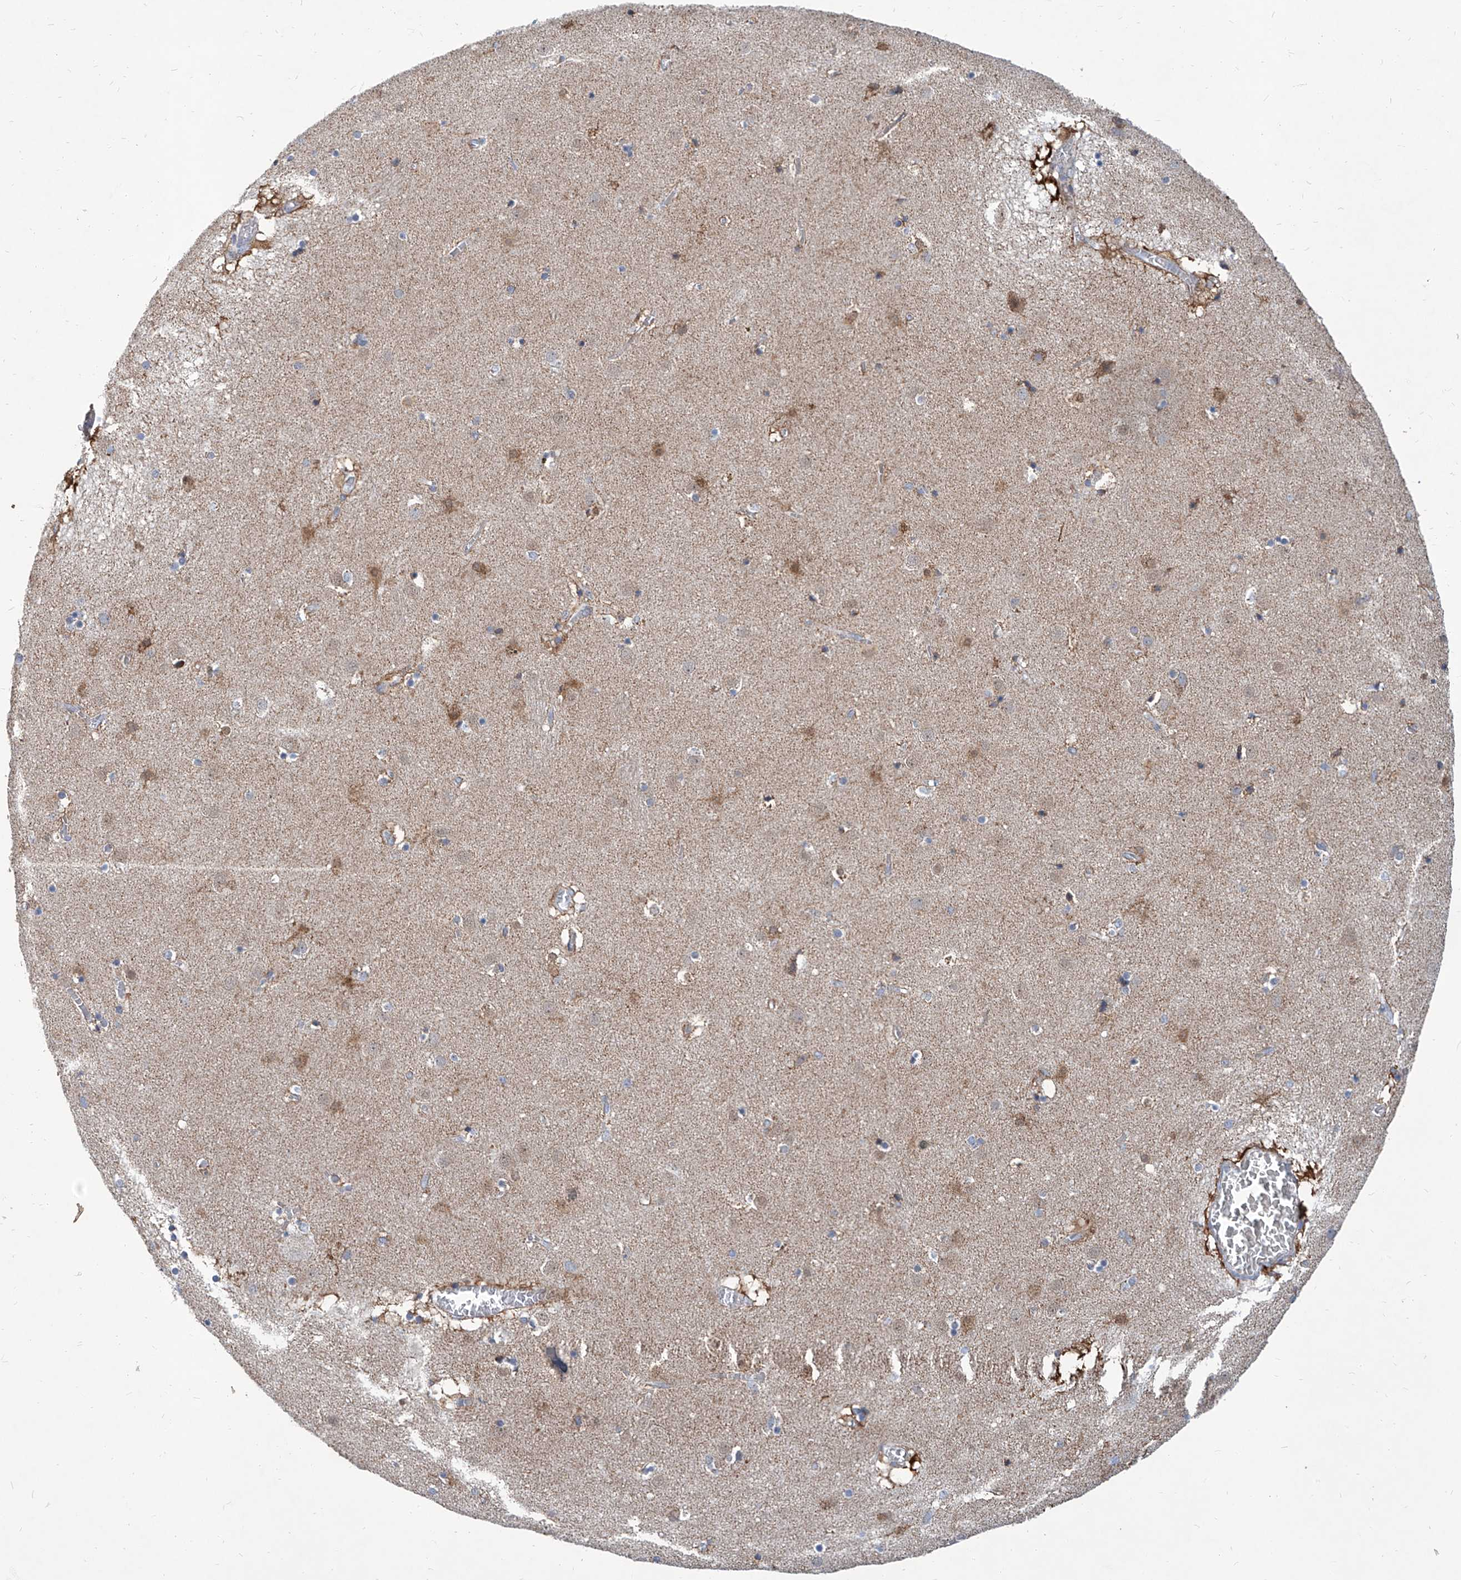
{"staining": {"intensity": "moderate", "quantity": "<25%", "location": "cytoplasmic/membranous"}, "tissue": "caudate", "cell_type": "Glial cells", "image_type": "normal", "snomed": [{"axis": "morphology", "description": "Normal tissue, NOS"}, {"axis": "topography", "description": "Lateral ventricle wall"}], "caption": "Protein staining displays moderate cytoplasmic/membranous staining in approximately <25% of glial cells in unremarkable caudate.", "gene": "USP48", "patient": {"sex": "male", "age": 70}}